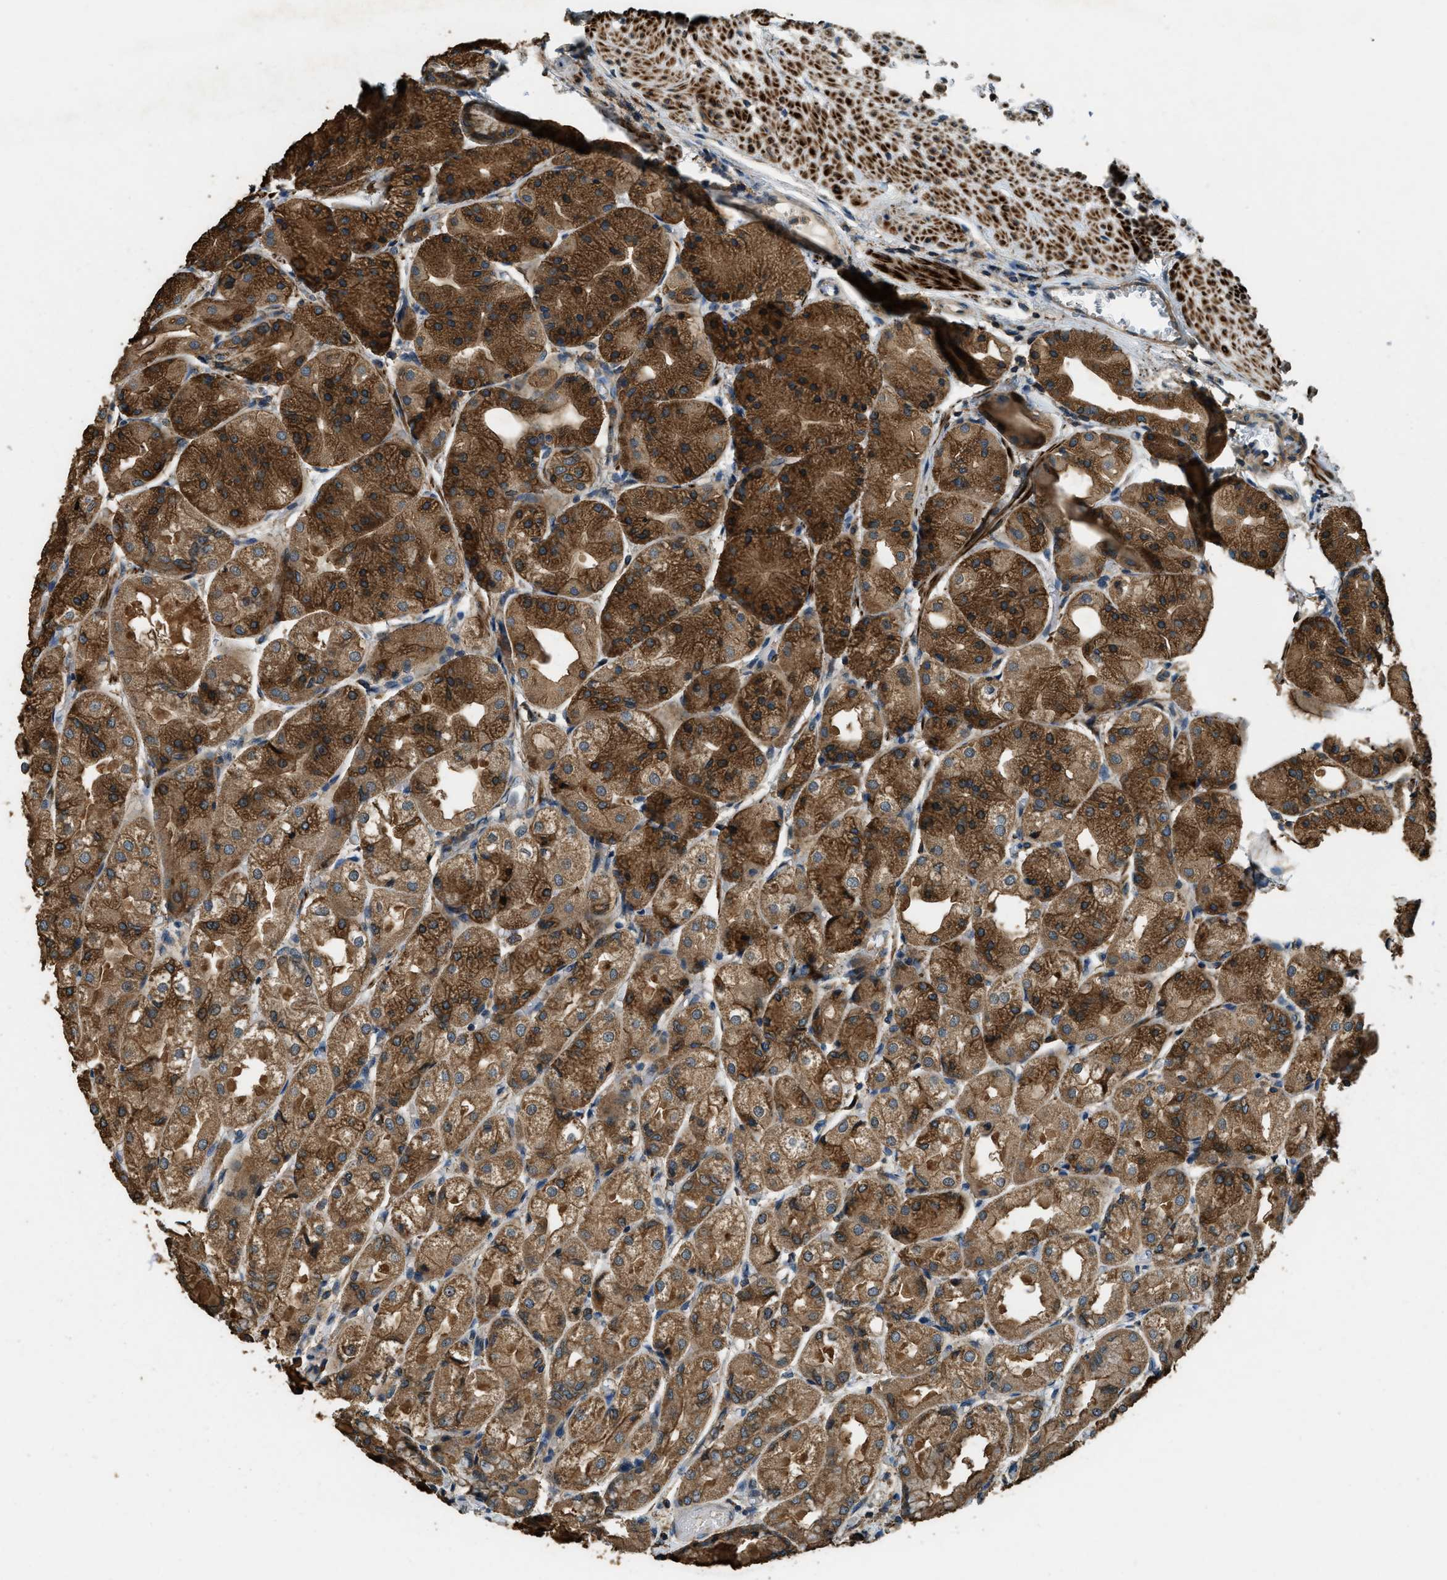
{"staining": {"intensity": "strong", "quantity": ">75%", "location": "cytoplasmic/membranous"}, "tissue": "stomach", "cell_type": "Glandular cells", "image_type": "normal", "snomed": [{"axis": "morphology", "description": "Normal tissue, NOS"}, {"axis": "topography", "description": "Stomach, upper"}], "caption": "Protein analysis of normal stomach shows strong cytoplasmic/membranous staining in approximately >75% of glandular cells.", "gene": "ERGIC1", "patient": {"sex": "male", "age": 72}}